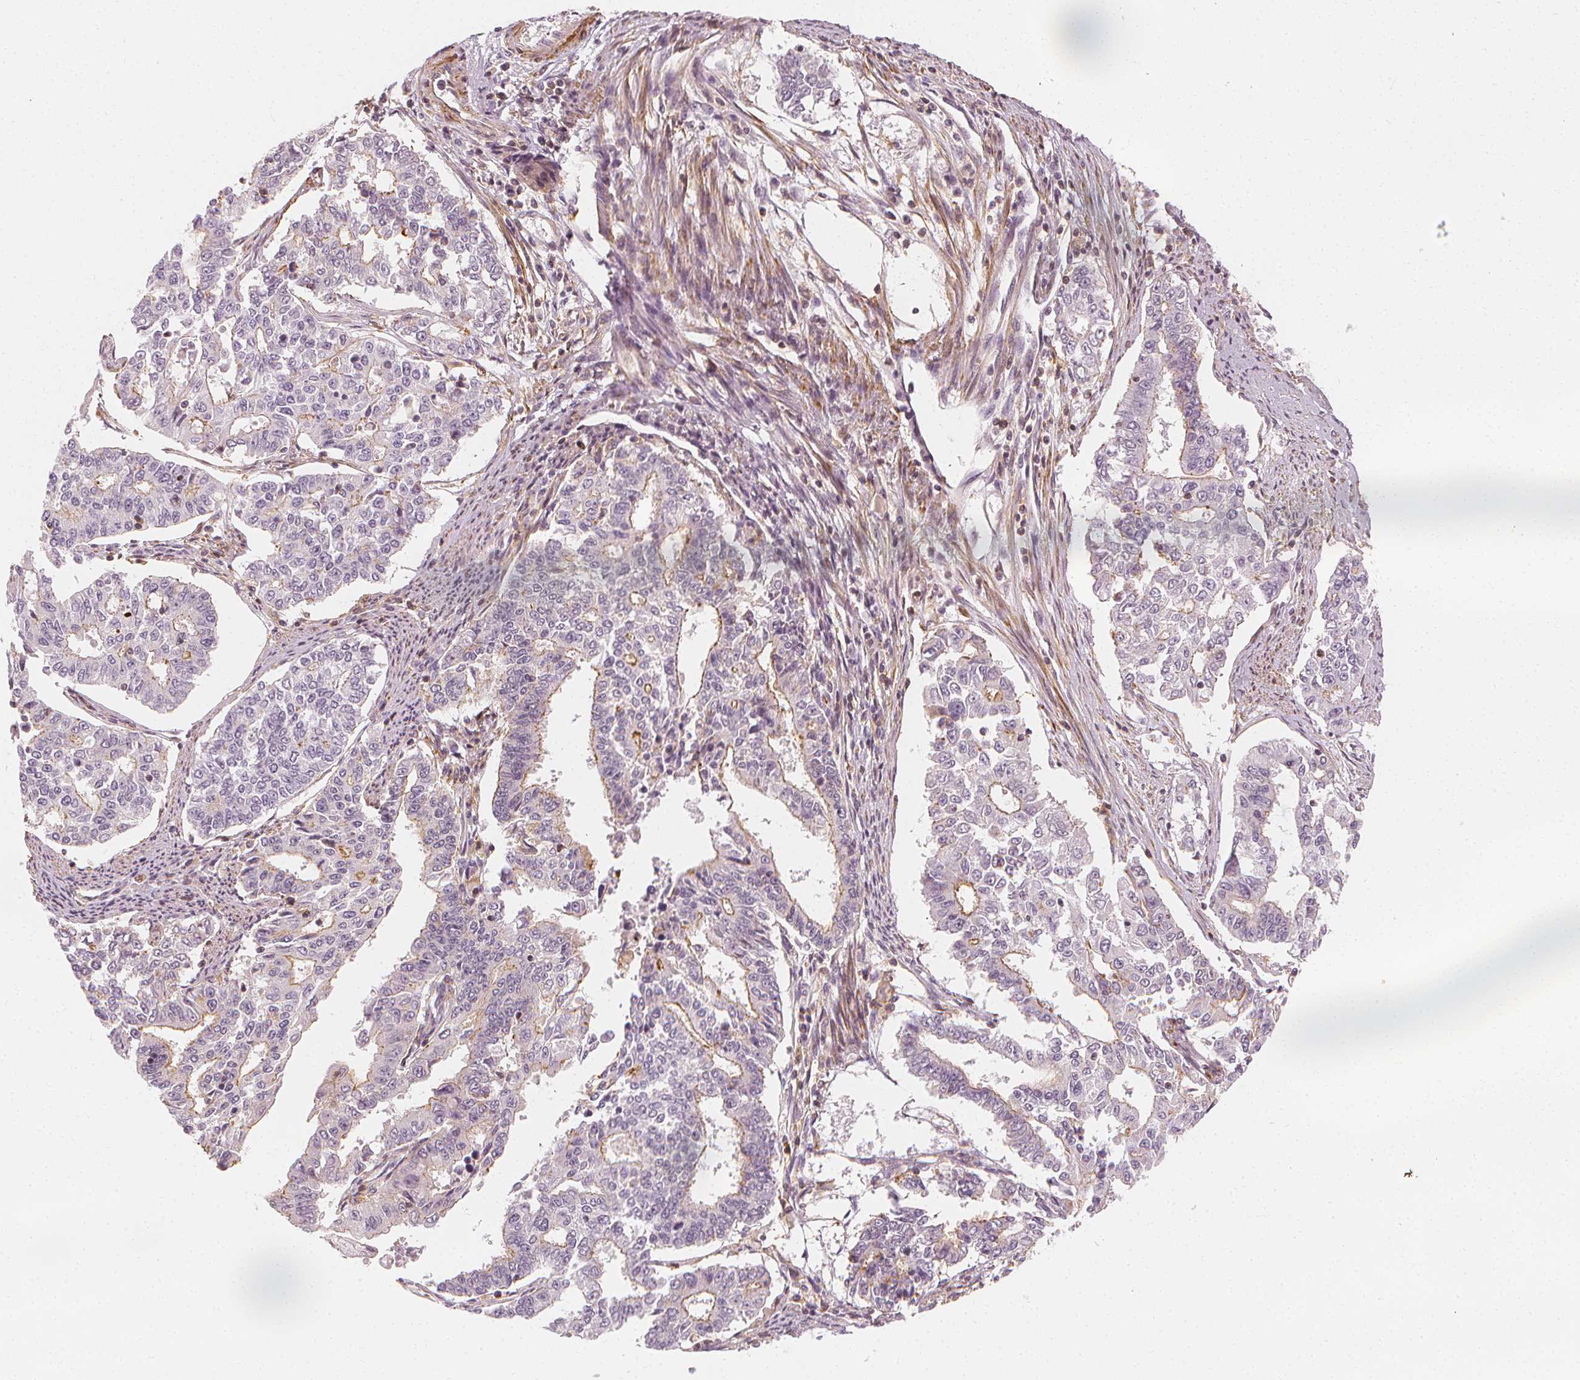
{"staining": {"intensity": "moderate", "quantity": "<25%", "location": "cytoplasmic/membranous"}, "tissue": "endometrial cancer", "cell_type": "Tumor cells", "image_type": "cancer", "snomed": [{"axis": "morphology", "description": "Adenocarcinoma, NOS"}, {"axis": "topography", "description": "Uterus"}], "caption": "Endometrial cancer stained for a protein displays moderate cytoplasmic/membranous positivity in tumor cells.", "gene": "ARHGAP26", "patient": {"sex": "female", "age": 59}}